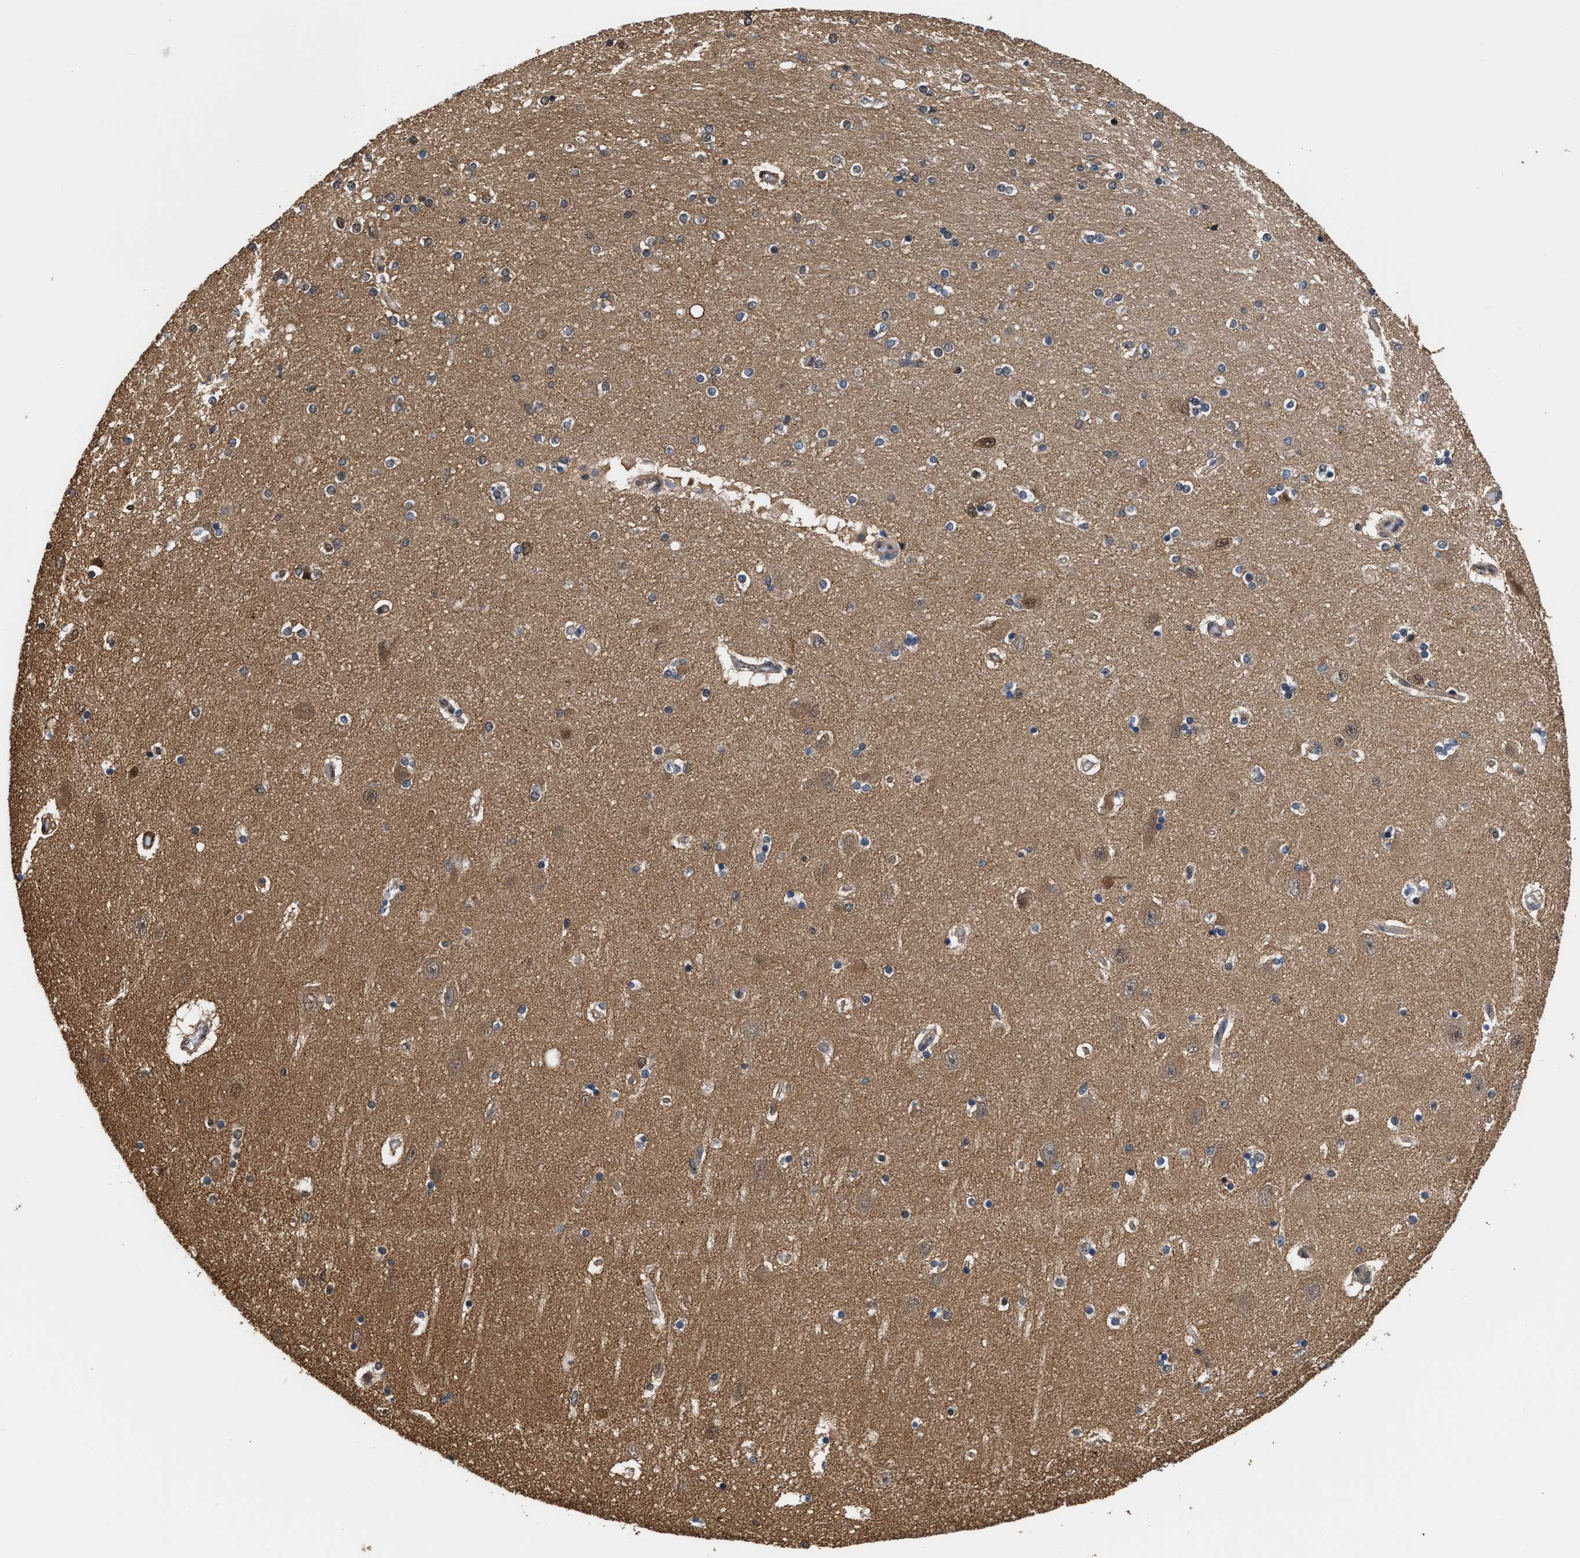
{"staining": {"intensity": "weak", "quantity": "<25%", "location": "cytoplasmic/membranous"}, "tissue": "hippocampus", "cell_type": "Glial cells", "image_type": "normal", "snomed": [{"axis": "morphology", "description": "Normal tissue, NOS"}, {"axis": "topography", "description": "Hippocampus"}], "caption": "IHC of benign human hippocampus exhibits no expression in glial cells.", "gene": "SCAI", "patient": {"sex": "female", "age": 54}}